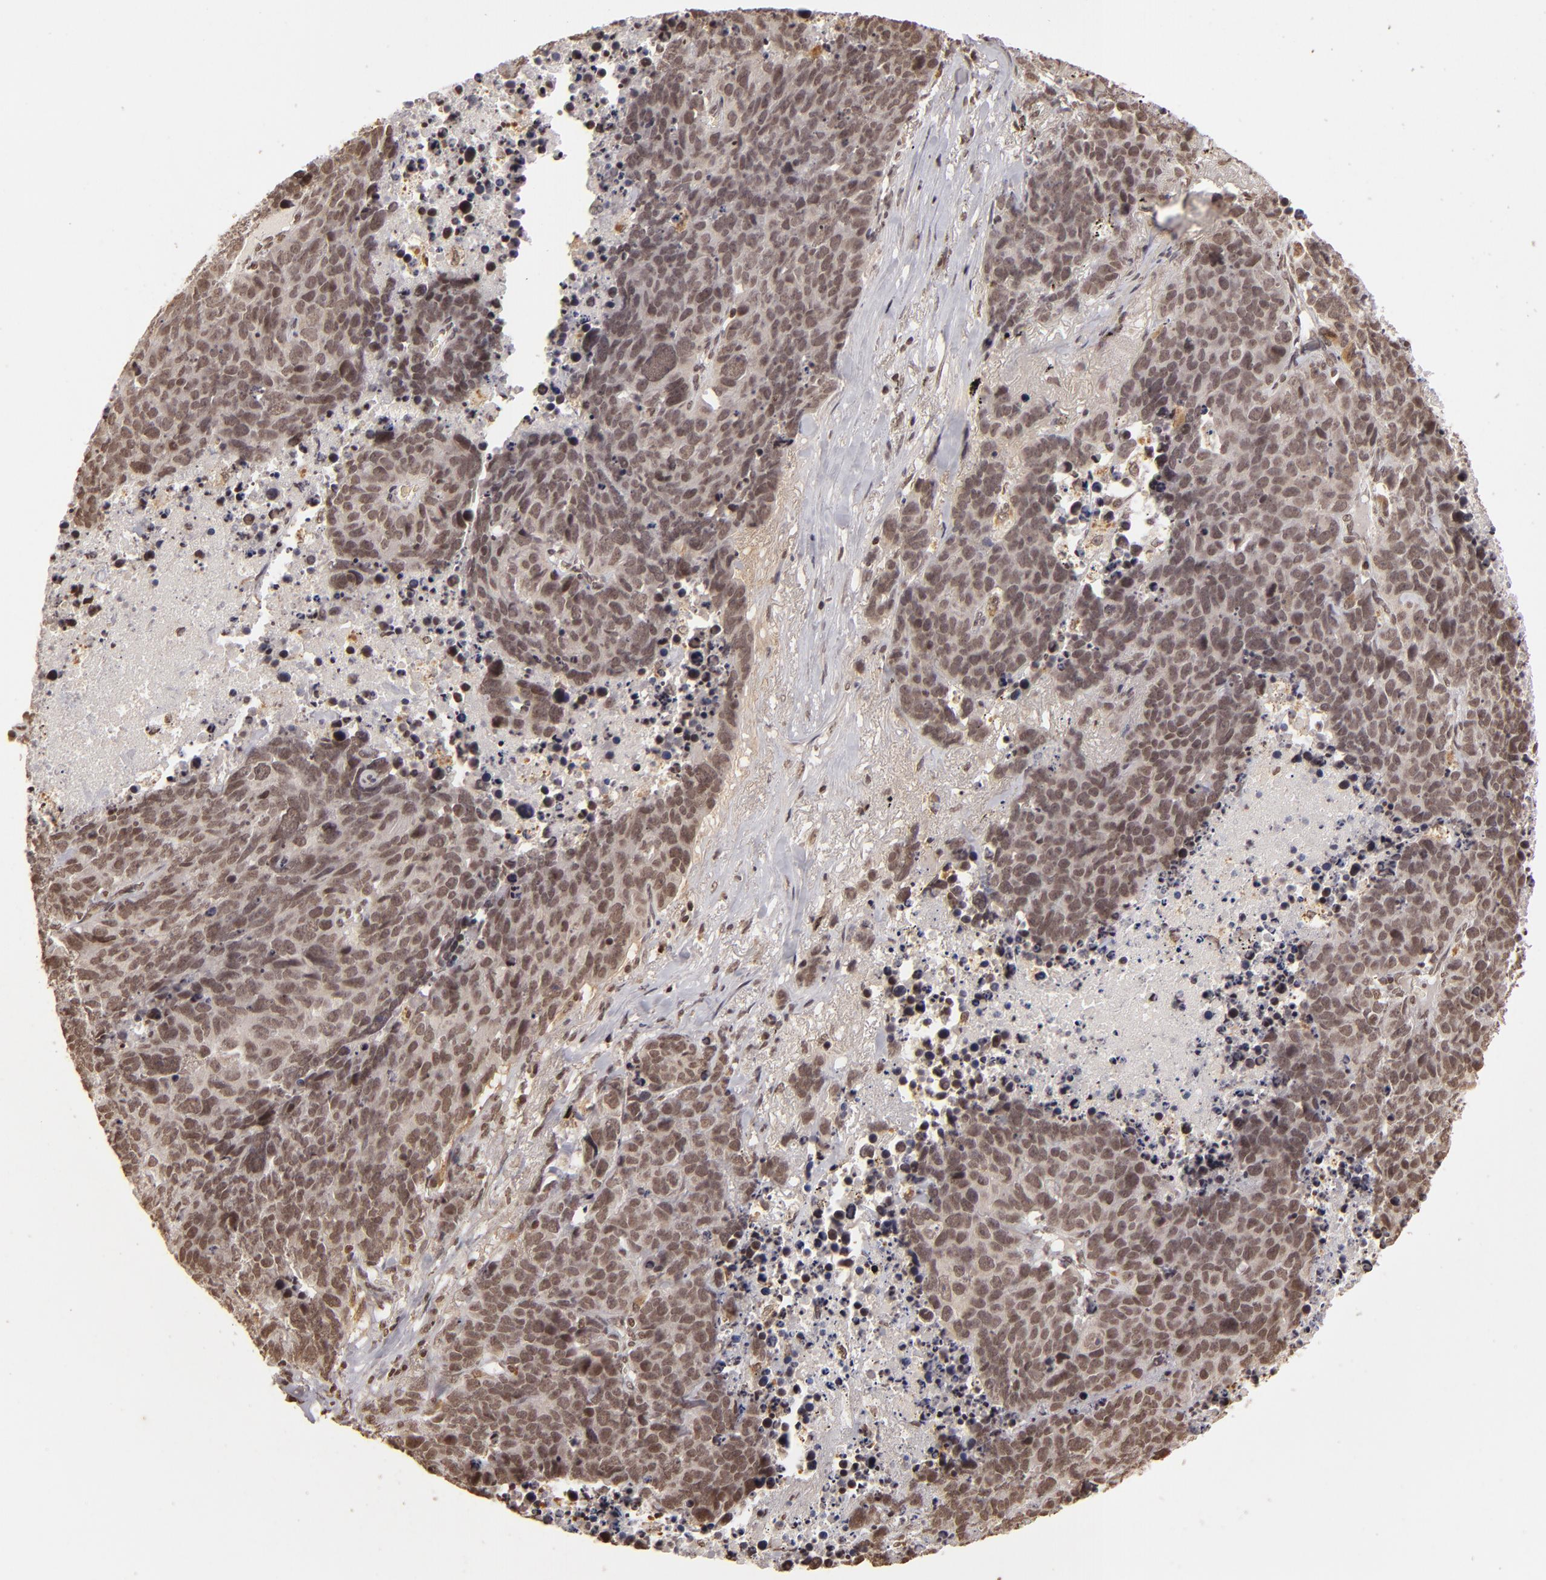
{"staining": {"intensity": "weak", "quantity": ">75%", "location": "nuclear"}, "tissue": "lung cancer", "cell_type": "Tumor cells", "image_type": "cancer", "snomed": [{"axis": "morphology", "description": "Carcinoid, malignant, NOS"}, {"axis": "topography", "description": "Lung"}], "caption": "The immunohistochemical stain shows weak nuclear staining in tumor cells of lung malignant carcinoid tissue.", "gene": "CUL3", "patient": {"sex": "male", "age": 60}}